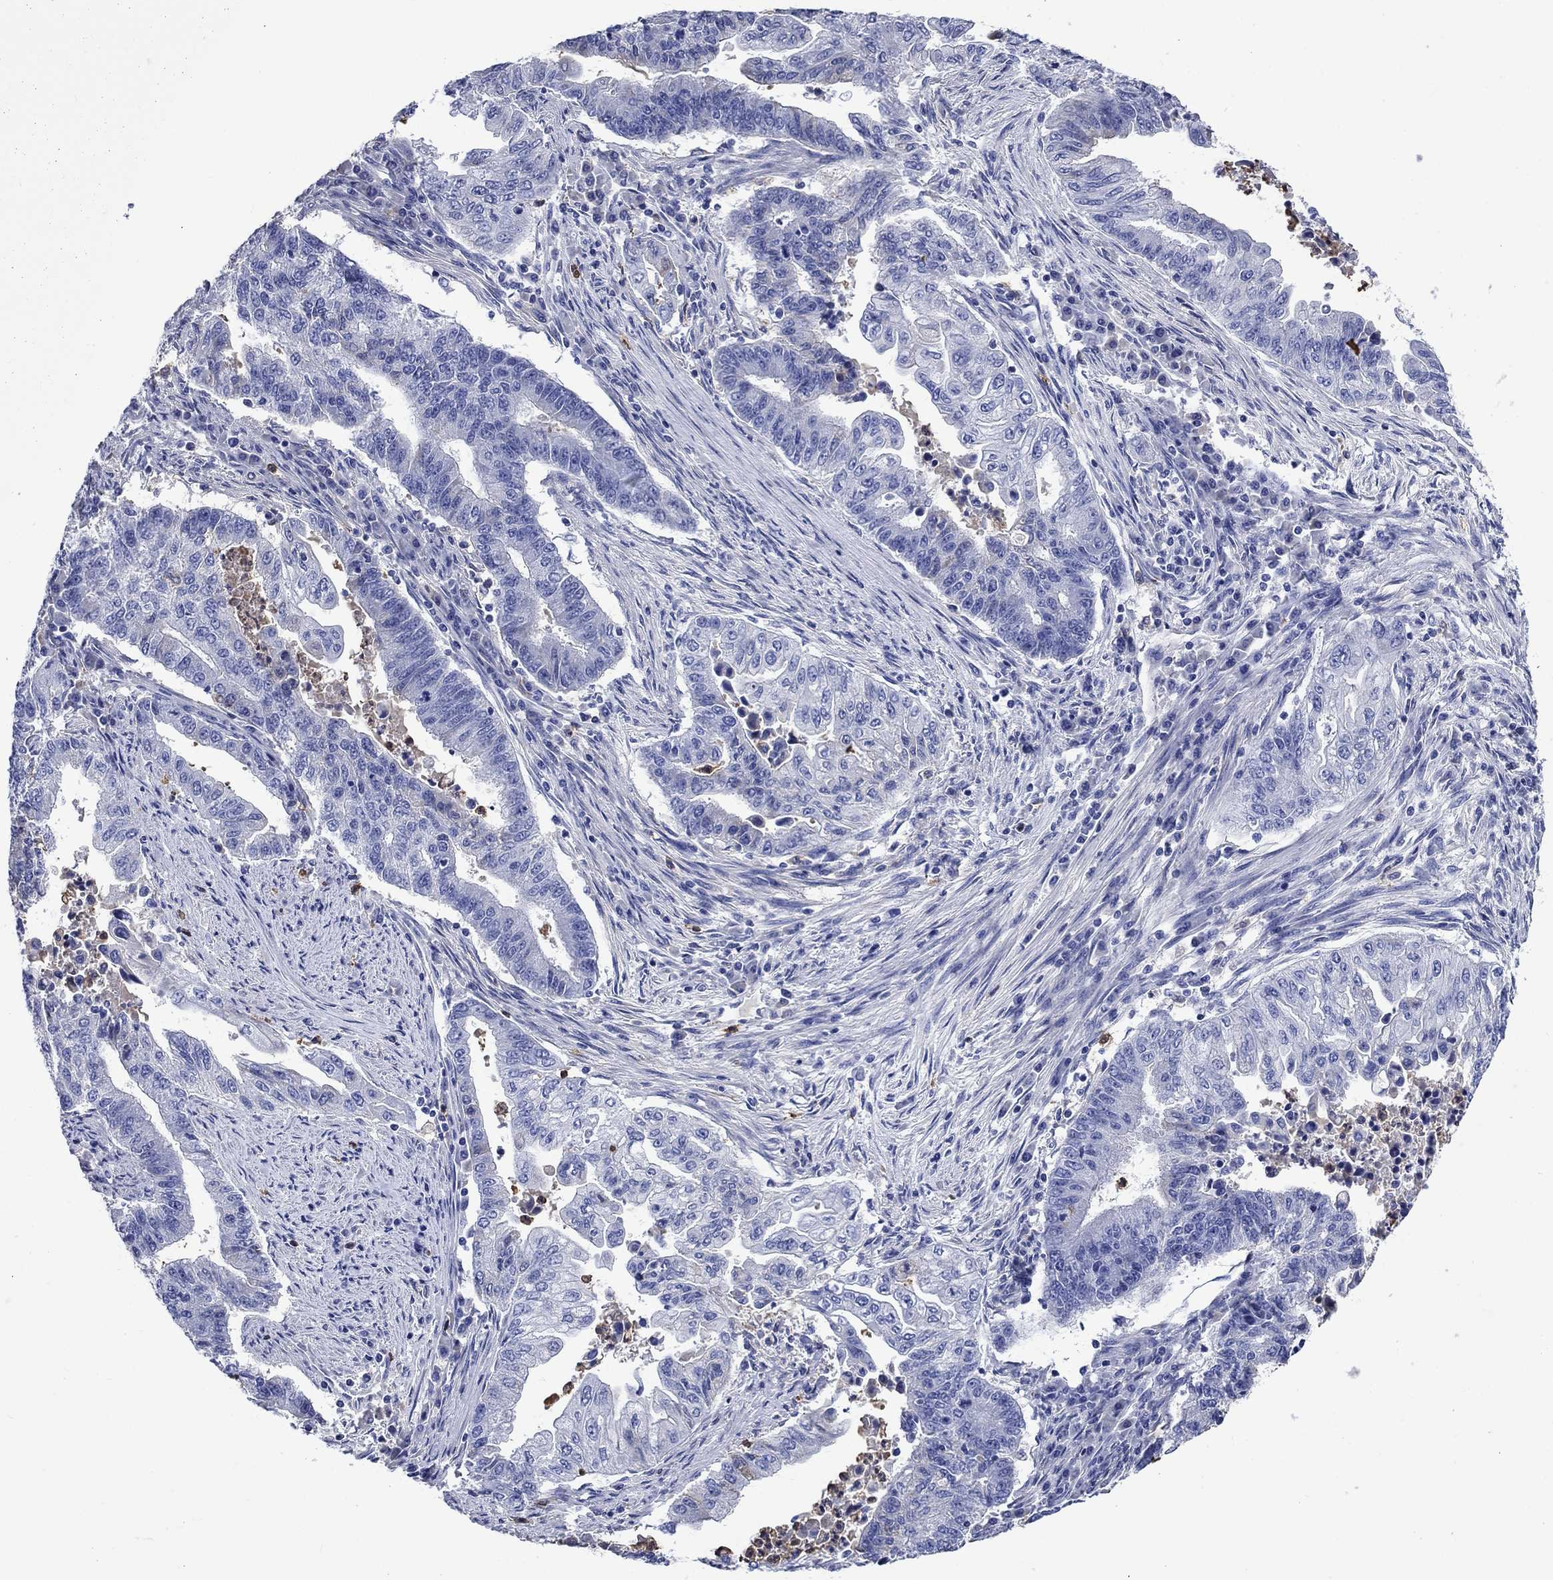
{"staining": {"intensity": "negative", "quantity": "none", "location": "none"}, "tissue": "endometrial cancer", "cell_type": "Tumor cells", "image_type": "cancer", "snomed": [{"axis": "morphology", "description": "Adenocarcinoma, NOS"}, {"axis": "topography", "description": "Uterus"}, {"axis": "topography", "description": "Endometrium"}], "caption": "DAB immunohistochemical staining of endometrial cancer (adenocarcinoma) demonstrates no significant staining in tumor cells. (Stains: DAB IHC with hematoxylin counter stain, Microscopy: brightfield microscopy at high magnification).", "gene": "TFR2", "patient": {"sex": "female", "age": 54}}